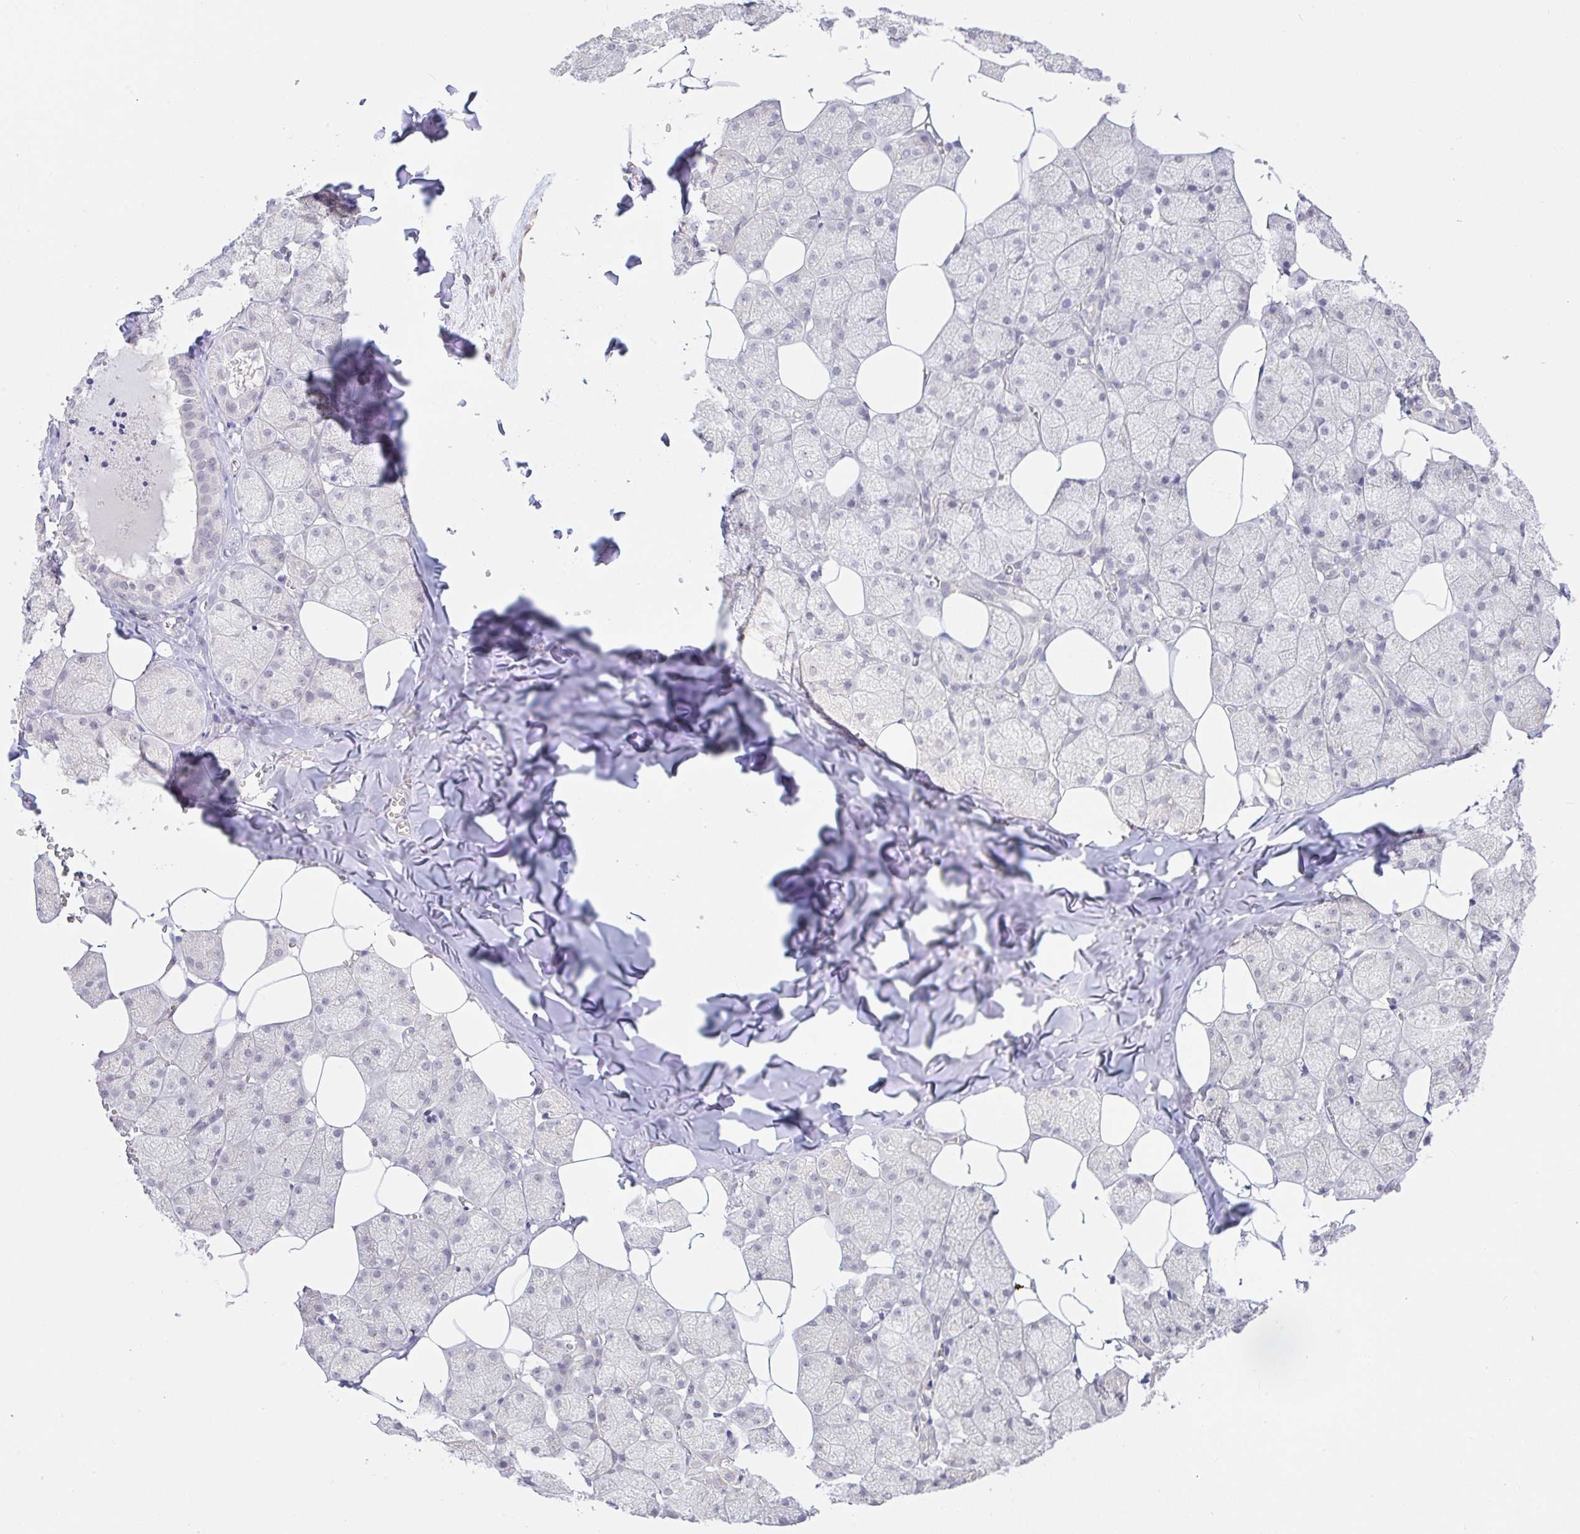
{"staining": {"intensity": "negative", "quantity": "none", "location": "none"}, "tissue": "salivary gland", "cell_type": "Glandular cells", "image_type": "normal", "snomed": [{"axis": "morphology", "description": "Normal tissue, NOS"}, {"axis": "topography", "description": "Salivary gland"}, {"axis": "topography", "description": "Peripheral nerve tissue"}], "caption": "The immunohistochemistry (IHC) histopathology image has no significant expression in glandular cells of salivary gland.", "gene": "HYPK", "patient": {"sex": "male", "age": 38}}